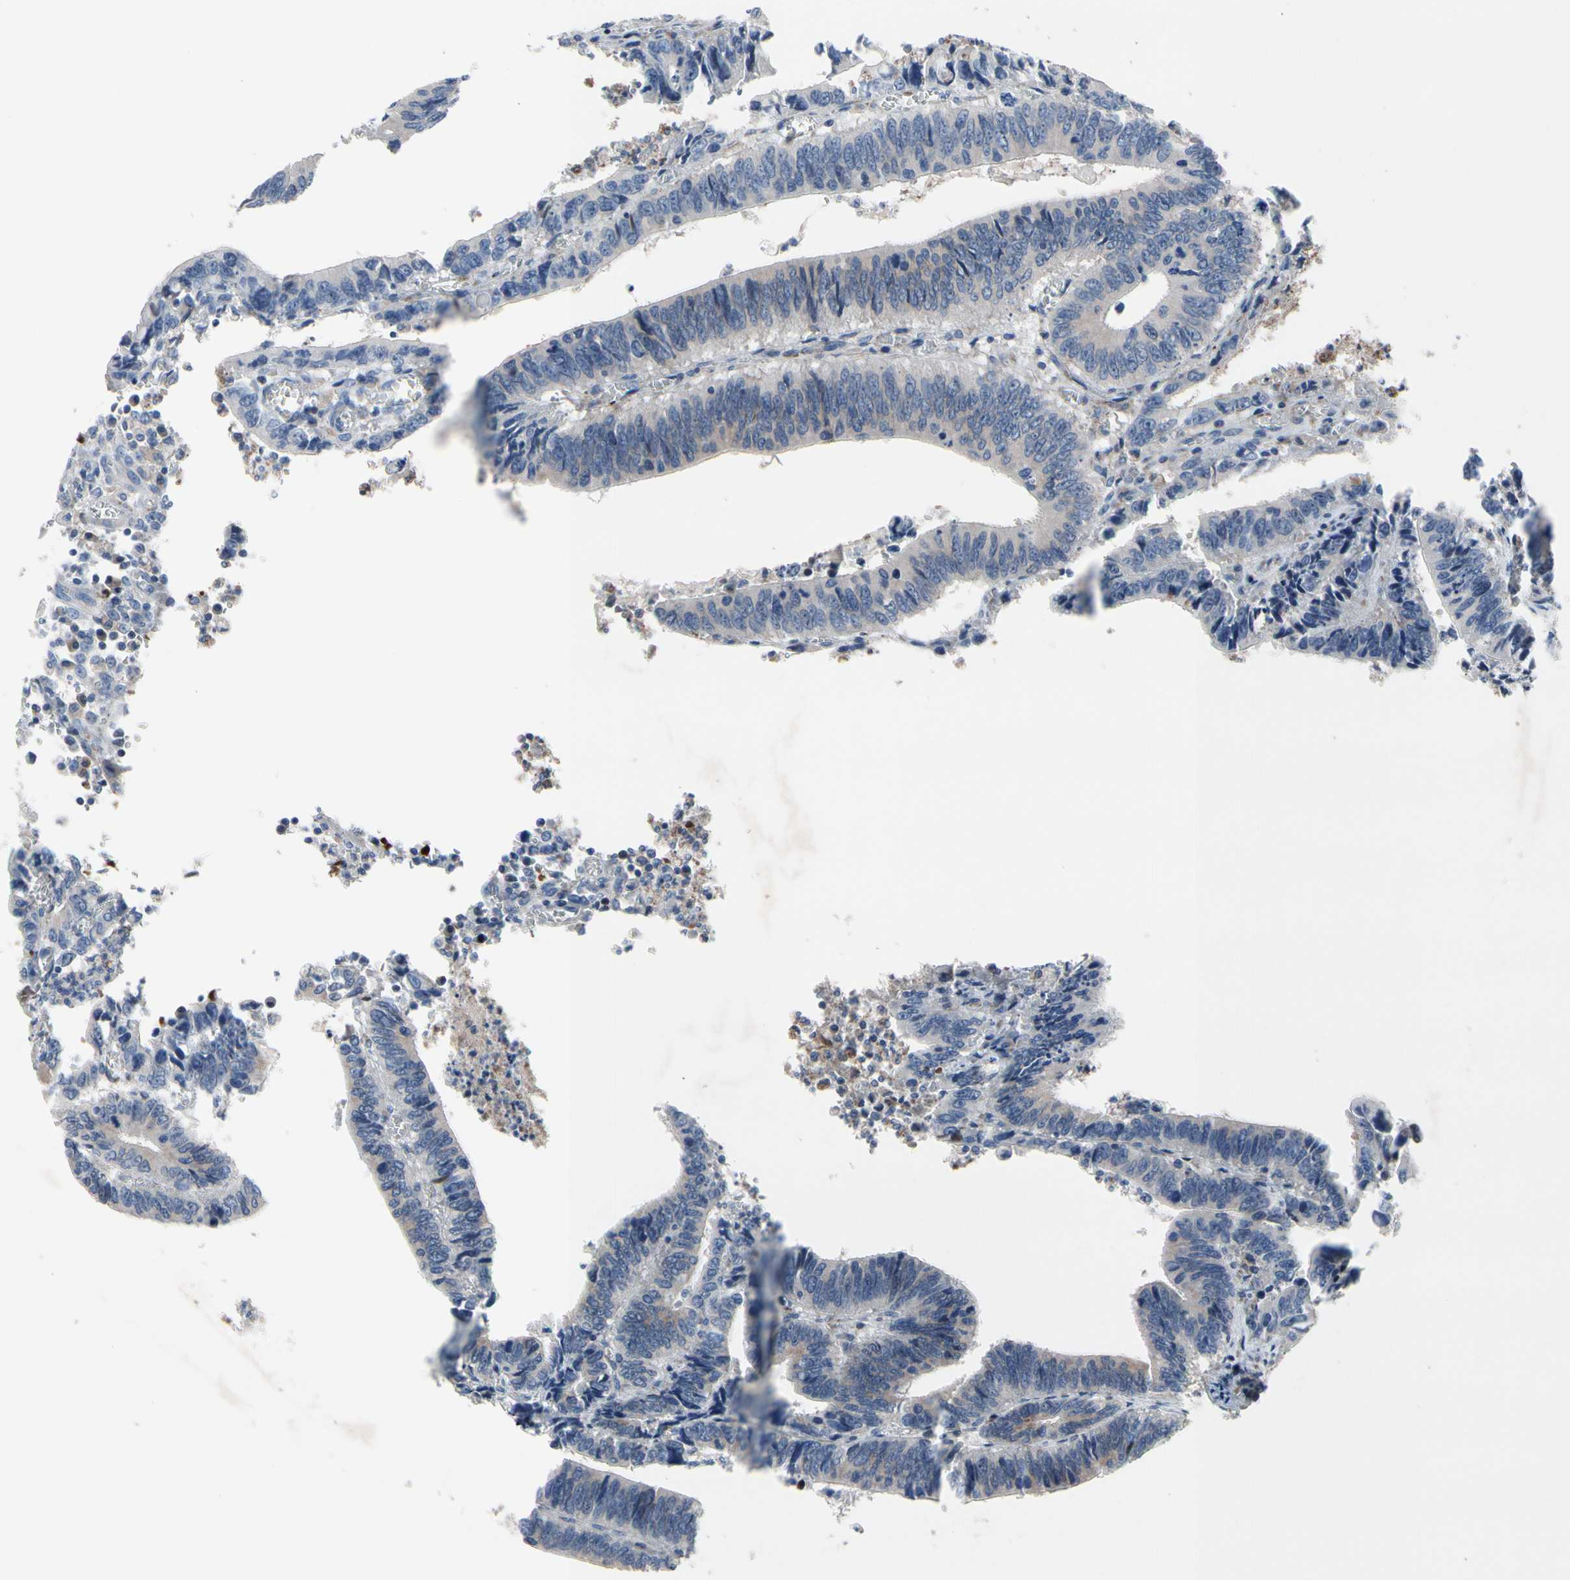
{"staining": {"intensity": "weak", "quantity": "25%-75%", "location": "cytoplasmic/membranous"}, "tissue": "colorectal cancer", "cell_type": "Tumor cells", "image_type": "cancer", "snomed": [{"axis": "morphology", "description": "Adenocarcinoma, NOS"}, {"axis": "topography", "description": "Colon"}], "caption": "Immunohistochemical staining of human colorectal adenocarcinoma reveals low levels of weak cytoplasmic/membranous protein expression in about 25%-75% of tumor cells.", "gene": "MUTYH", "patient": {"sex": "male", "age": 72}}